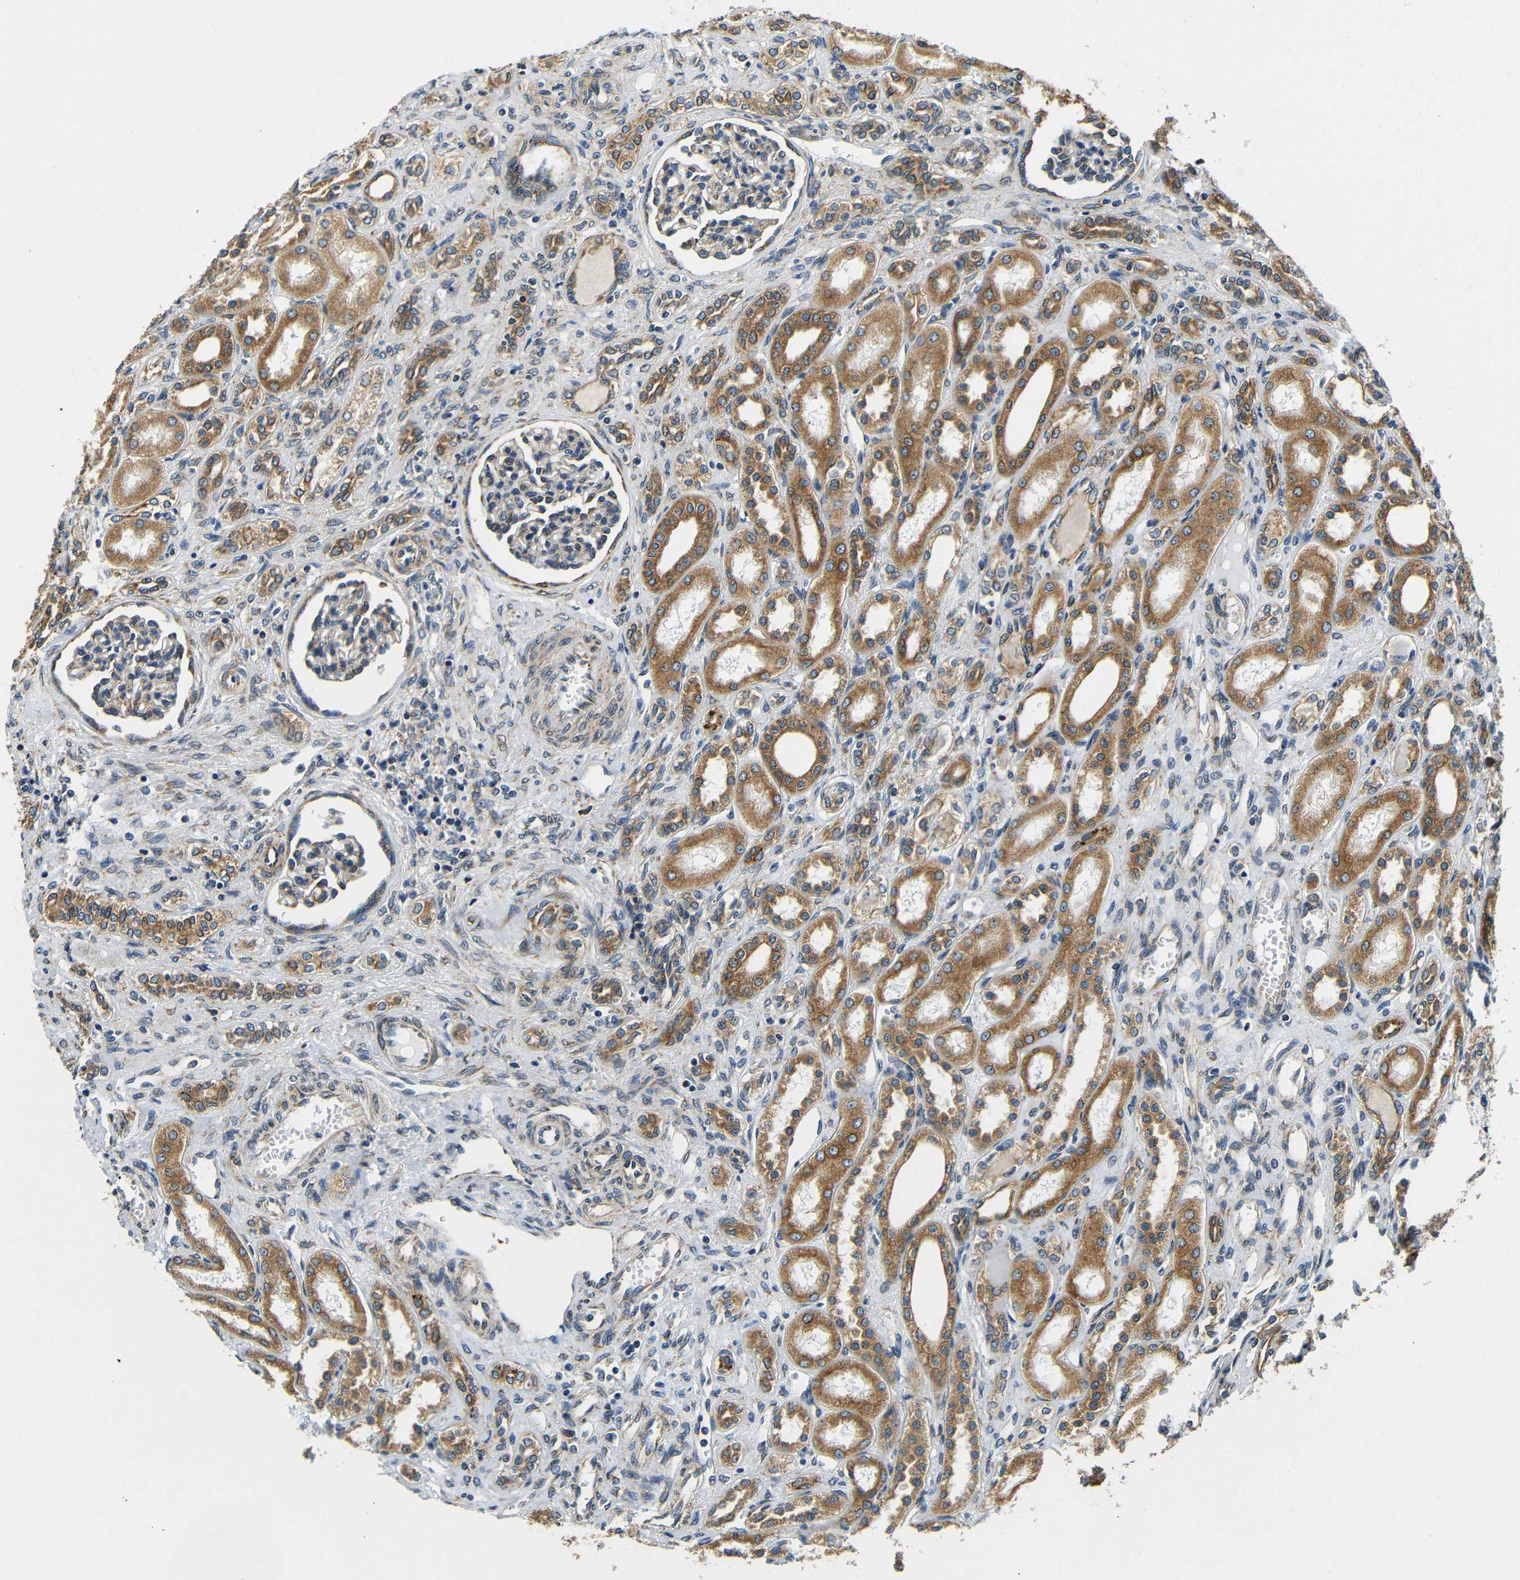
{"staining": {"intensity": "moderate", "quantity": "25%-75%", "location": "cytoplasmic/membranous"}, "tissue": "kidney", "cell_type": "Cells in glomeruli", "image_type": "normal", "snomed": [{"axis": "morphology", "description": "Normal tissue, NOS"}, {"axis": "topography", "description": "Kidney"}], "caption": "There is medium levels of moderate cytoplasmic/membranous staining in cells in glomeruli of benign kidney, as demonstrated by immunohistochemical staining (brown color).", "gene": "VAPB", "patient": {"sex": "male", "age": 7}}